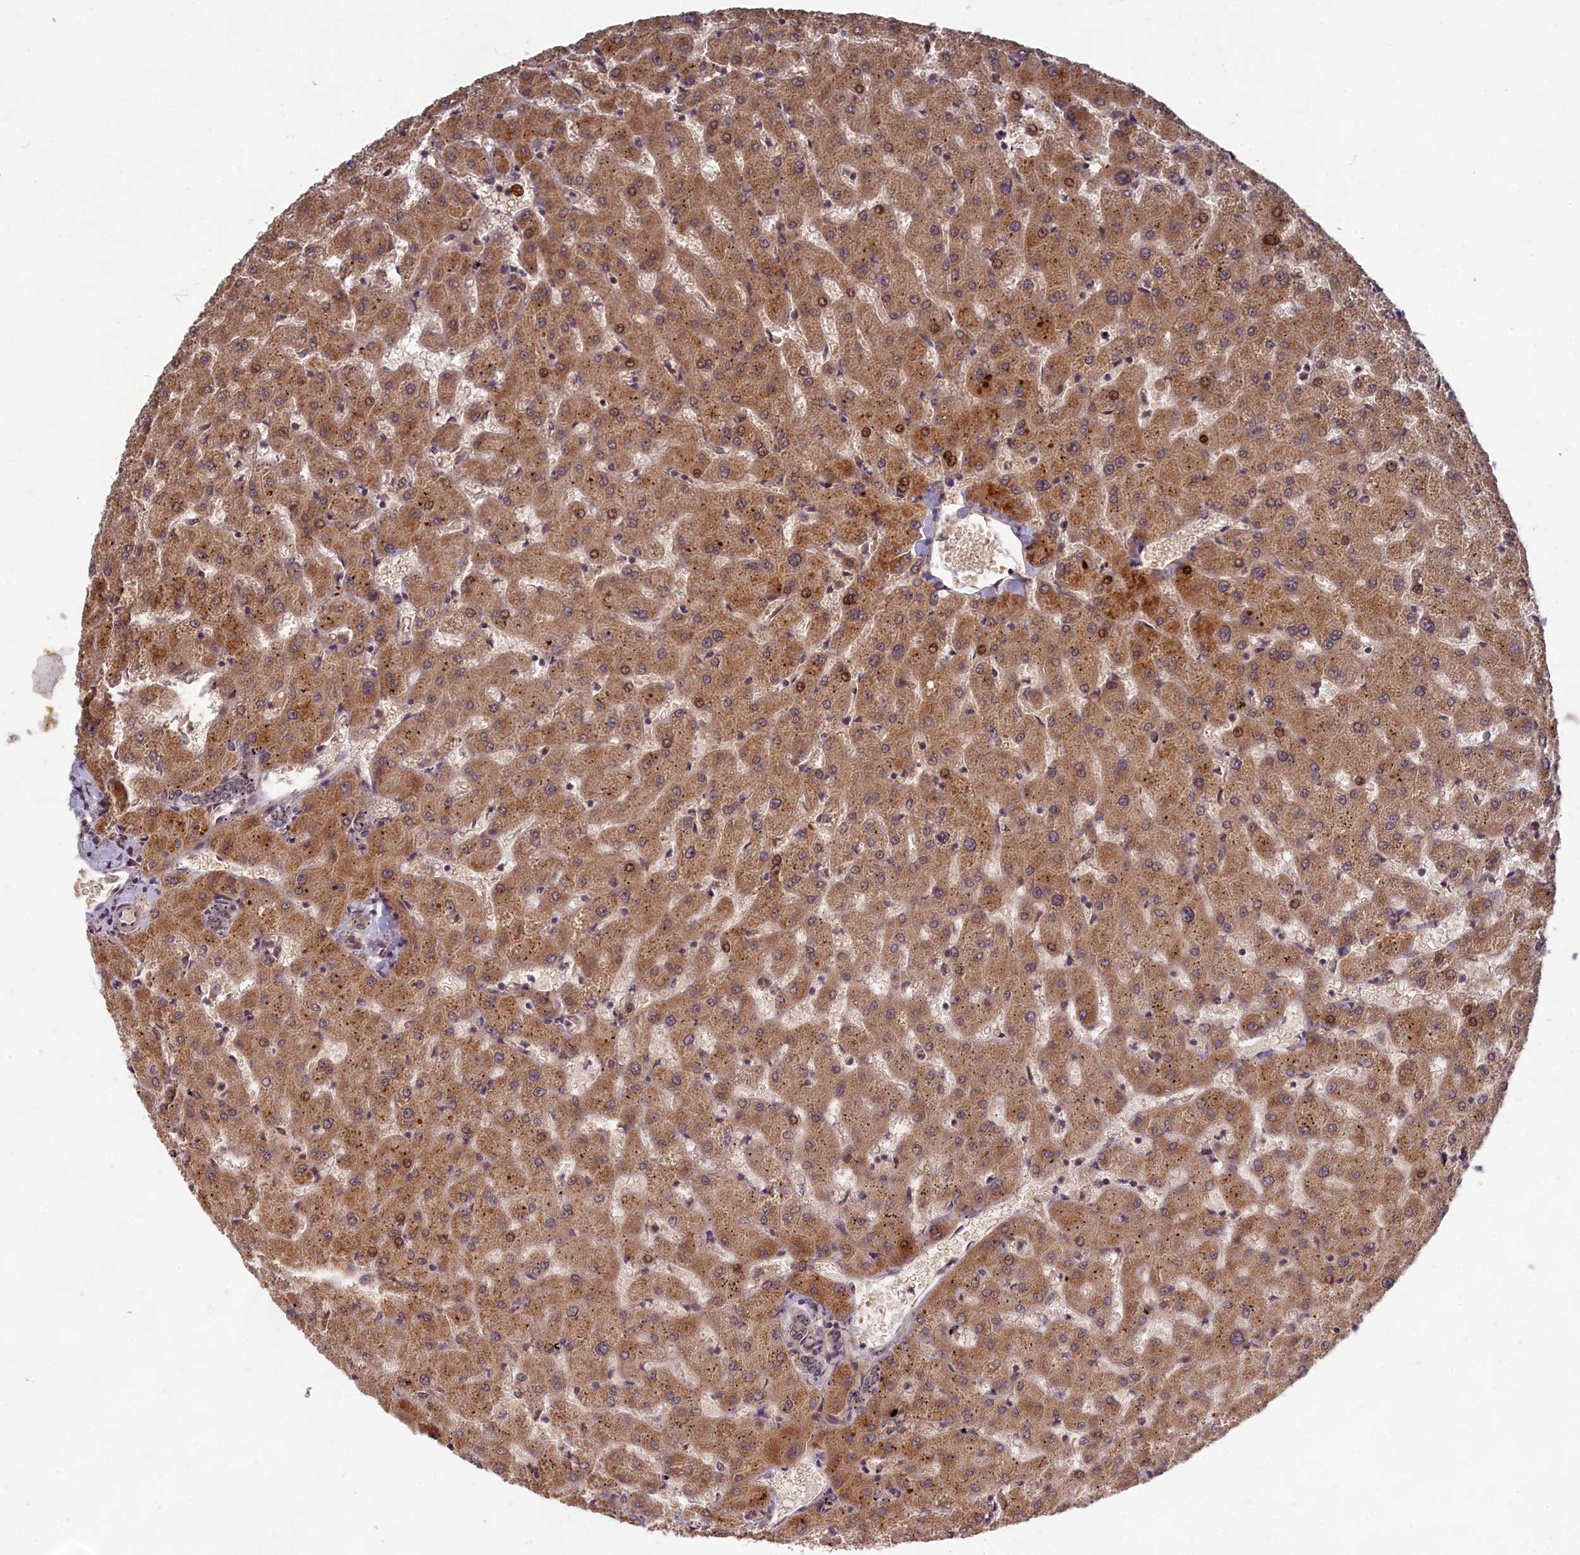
{"staining": {"intensity": "weak", "quantity": ">75%", "location": "cytoplasmic/membranous"}, "tissue": "liver", "cell_type": "Cholangiocytes", "image_type": "normal", "snomed": [{"axis": "morphology", "description": "Normal tissue, NOS"}, {"axis": "topography", "description": "Liver"}], "caption": "Immunohistochemistry (IHC) (DAB (3,3'-diaminobenzidine)) staining of benign human liver displays weak cytoplasmic/membranous protein positivity in about >75% of cholangiocytes. (brown staining indicates protein expression, while blue staining denotes nuclei).", "gene": "EARS2", "patient": {"sex": "female", "age": 63}}